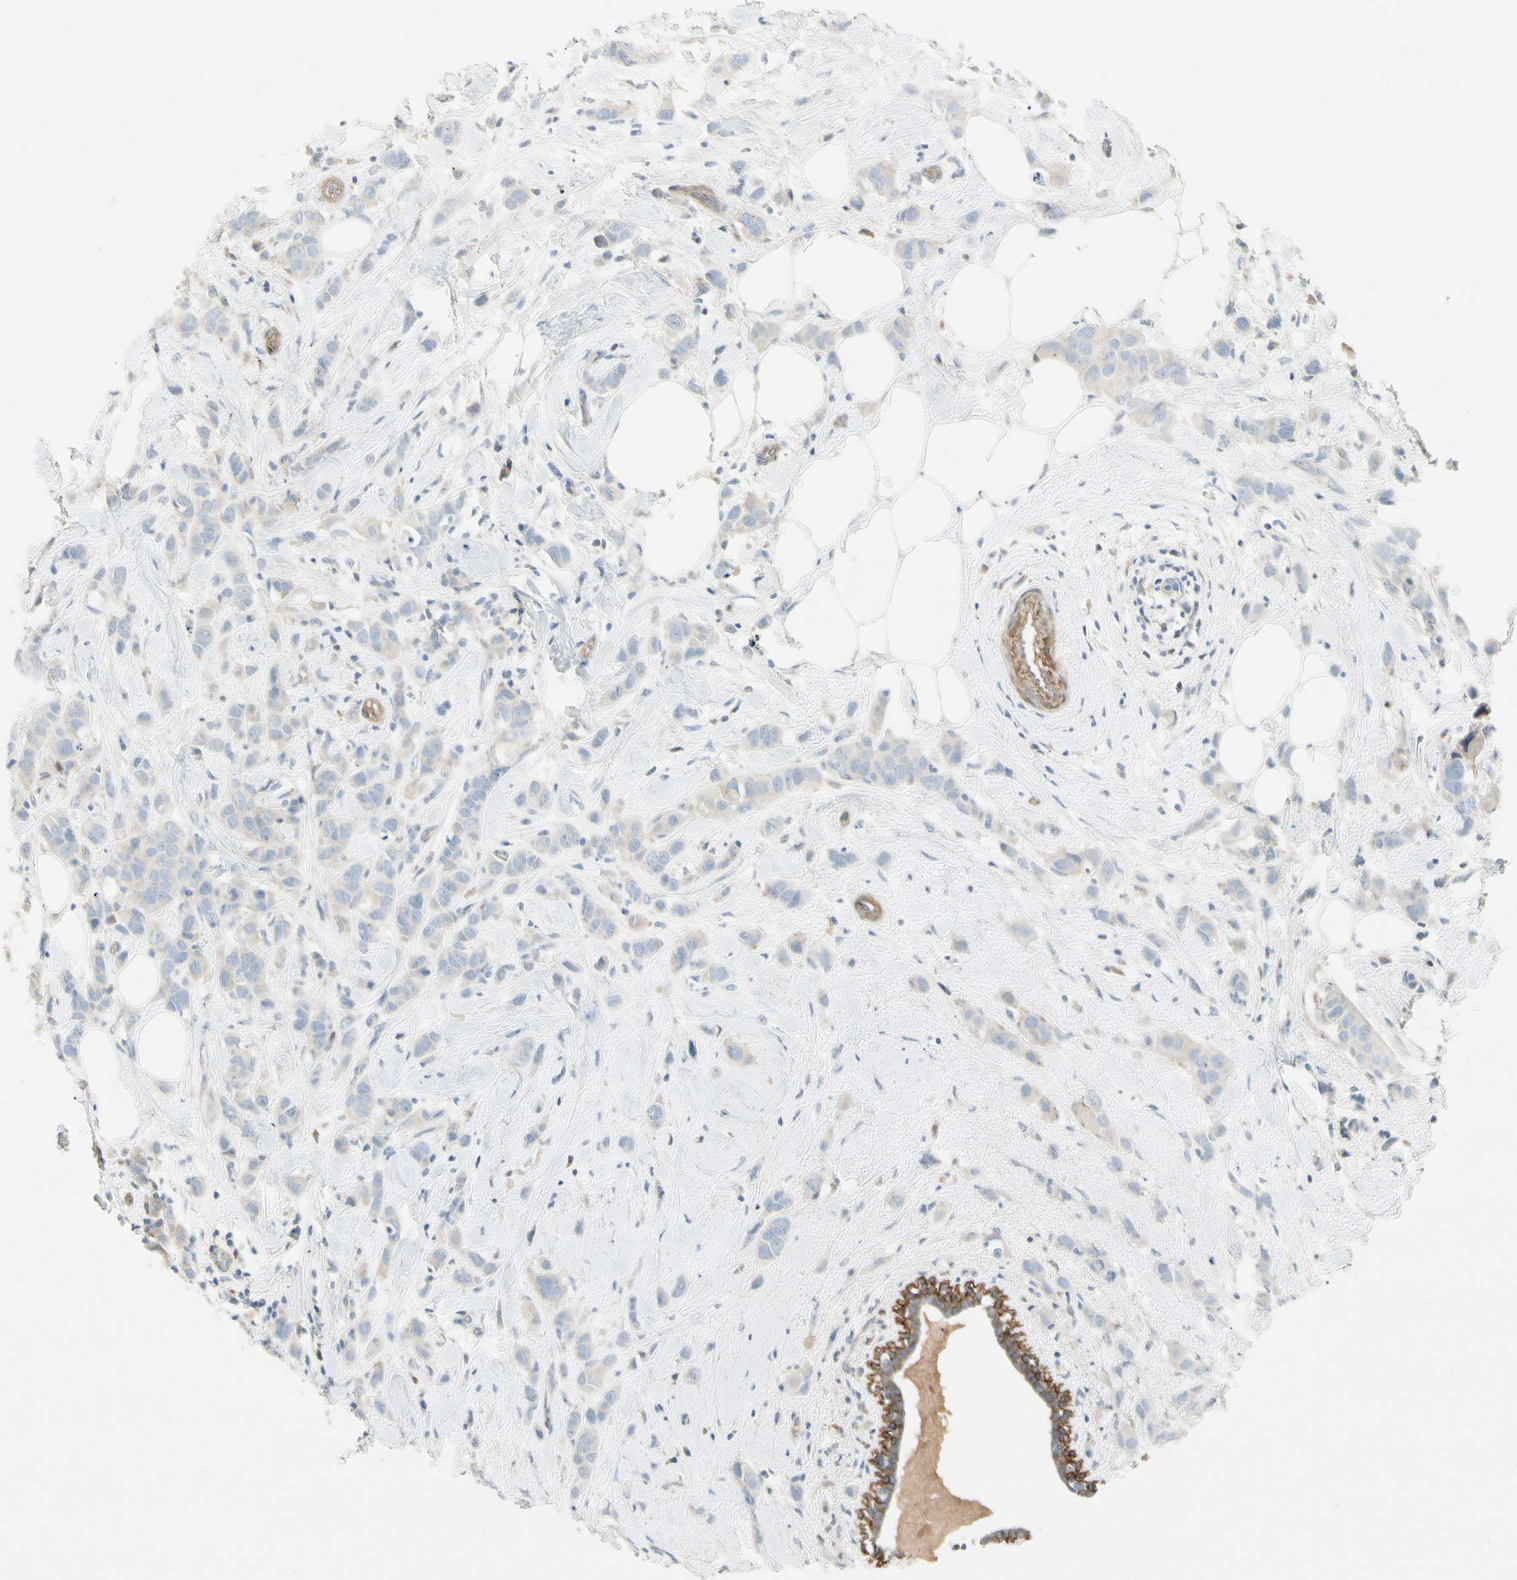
{"staining": {"intensity": "weak", "quantity": "<25%", "location": "cytoplasmic/membranous"}, "tissue": "breast cancer", "cell_type": "Tumor cells", "image_type": "cancer", "snomed": [{"axis": "morphology", "description": "Normal tissue, NOS"}, {"axis": "morphology", "description": "Duct carcinoma"}, {"axis": "topography", "description": "Breast"}], "caption": "A histopathology image of human breast intraductal carcinoma is negative for staining in tumor cells.", "gene": "ITGA3", "patient": {"sex": "female", "age": 50}}